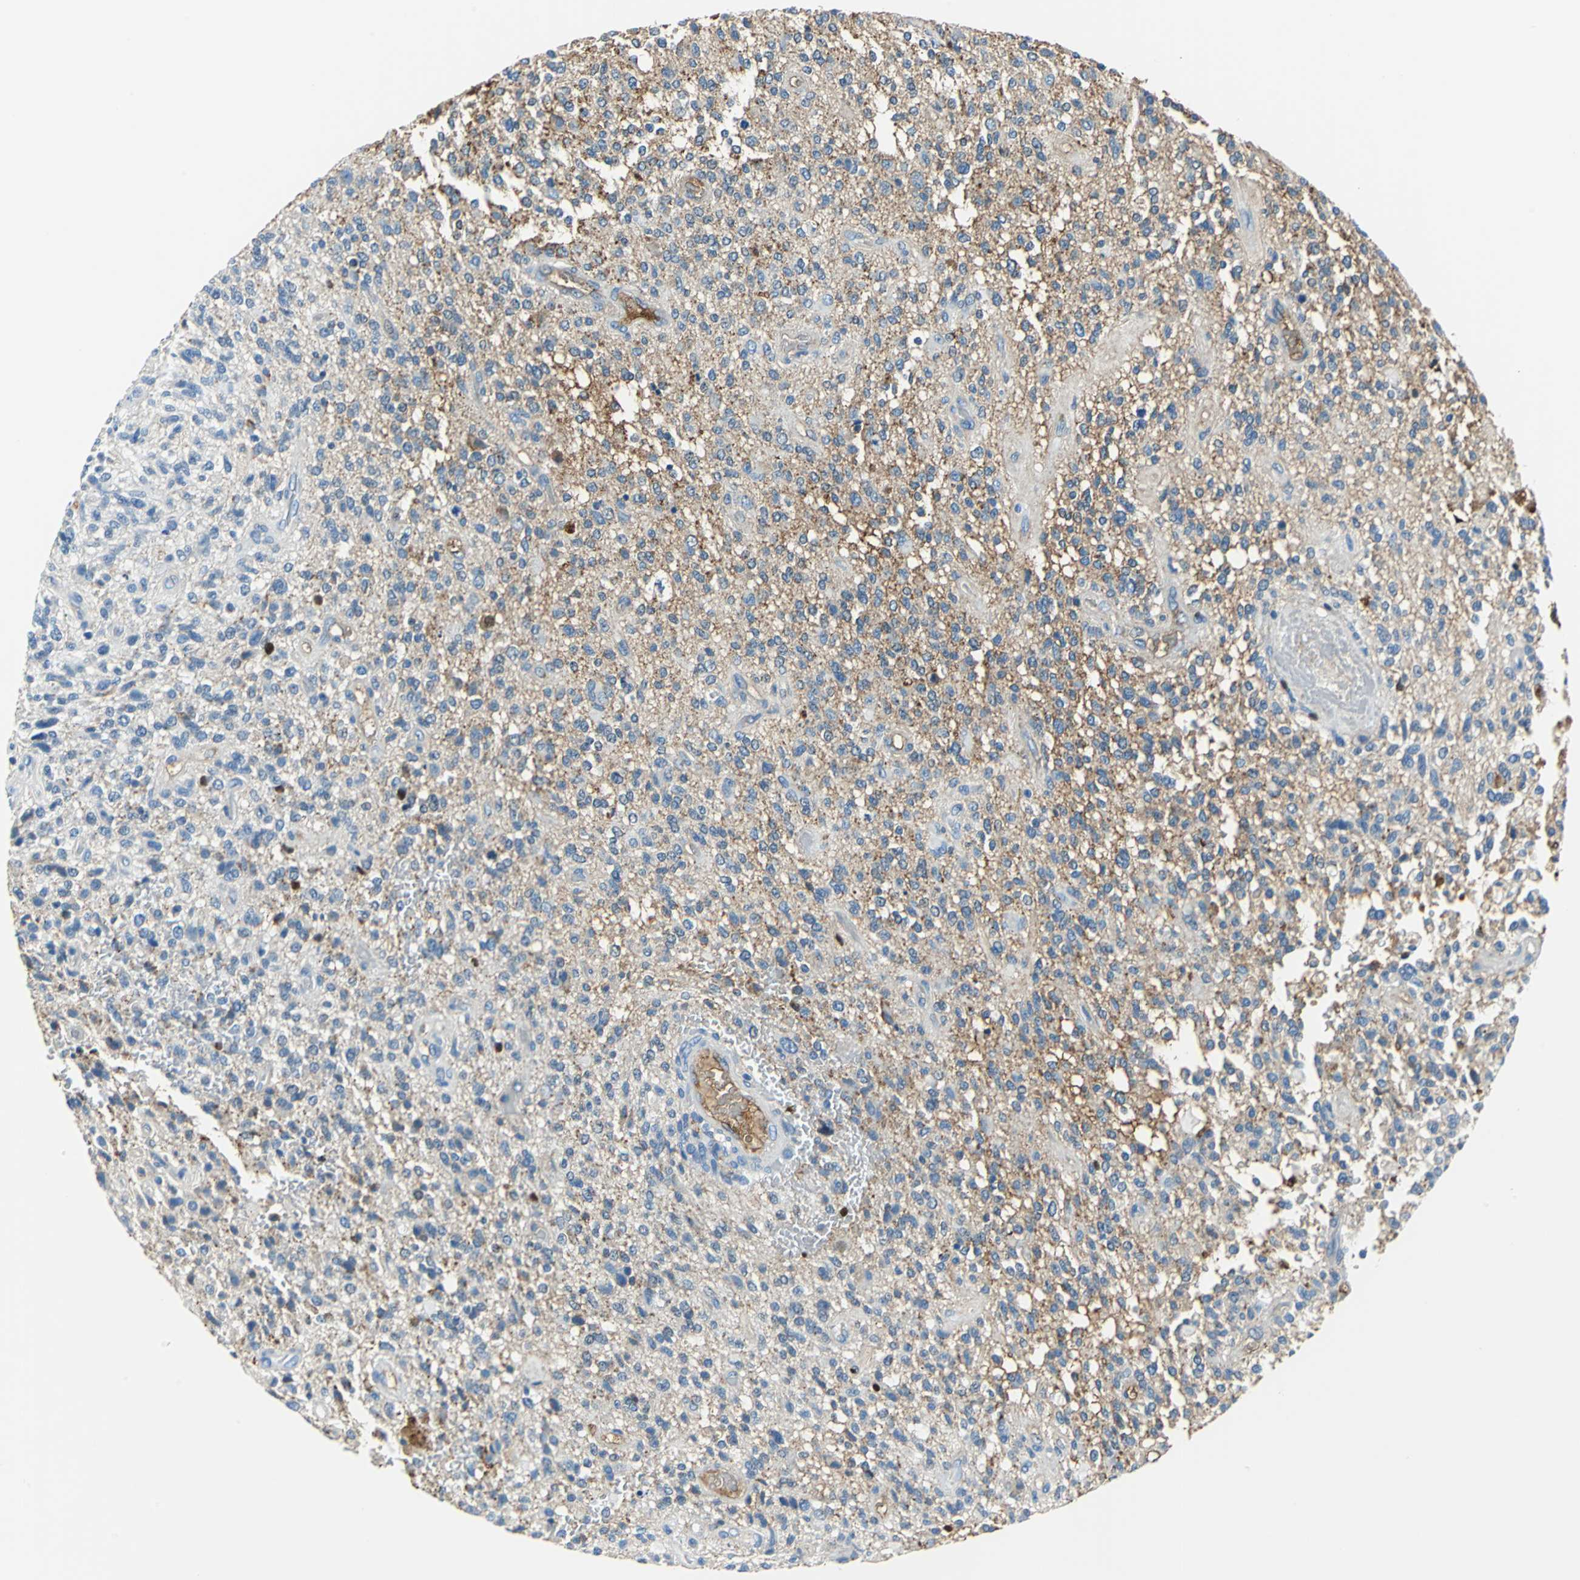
{"staining": {"intensity": "moderate", "quantity": "25%-75%", "location": "cytoplasmic/membranous"}, "tissue": "glioma", "cell_type": "Tumor cells", "image_type": "cancer", "snomed": [{"axis": "morphology", "description": "Normal tissue, NOS"}, {"axis": "morphology", "description": "Glioma, malignant, High grade"}, {"axis": "topography", "description": "Cerebral cortex"}], "caption": "Immunohistochemistry staining of malignant glioma (high-grade), which displays medium levels of moderate cytoplasmic/membranous staining in approximately 25%-75% of tumor cells indicating moderate cytoplasmic/membranous protein positivity. The staining was performed using DAB (brown) for protein detection and nuclei were counterstained in hematoxylin (blue).", "gene": "ALB", "patient": {"sex": "male", "age": 75}}